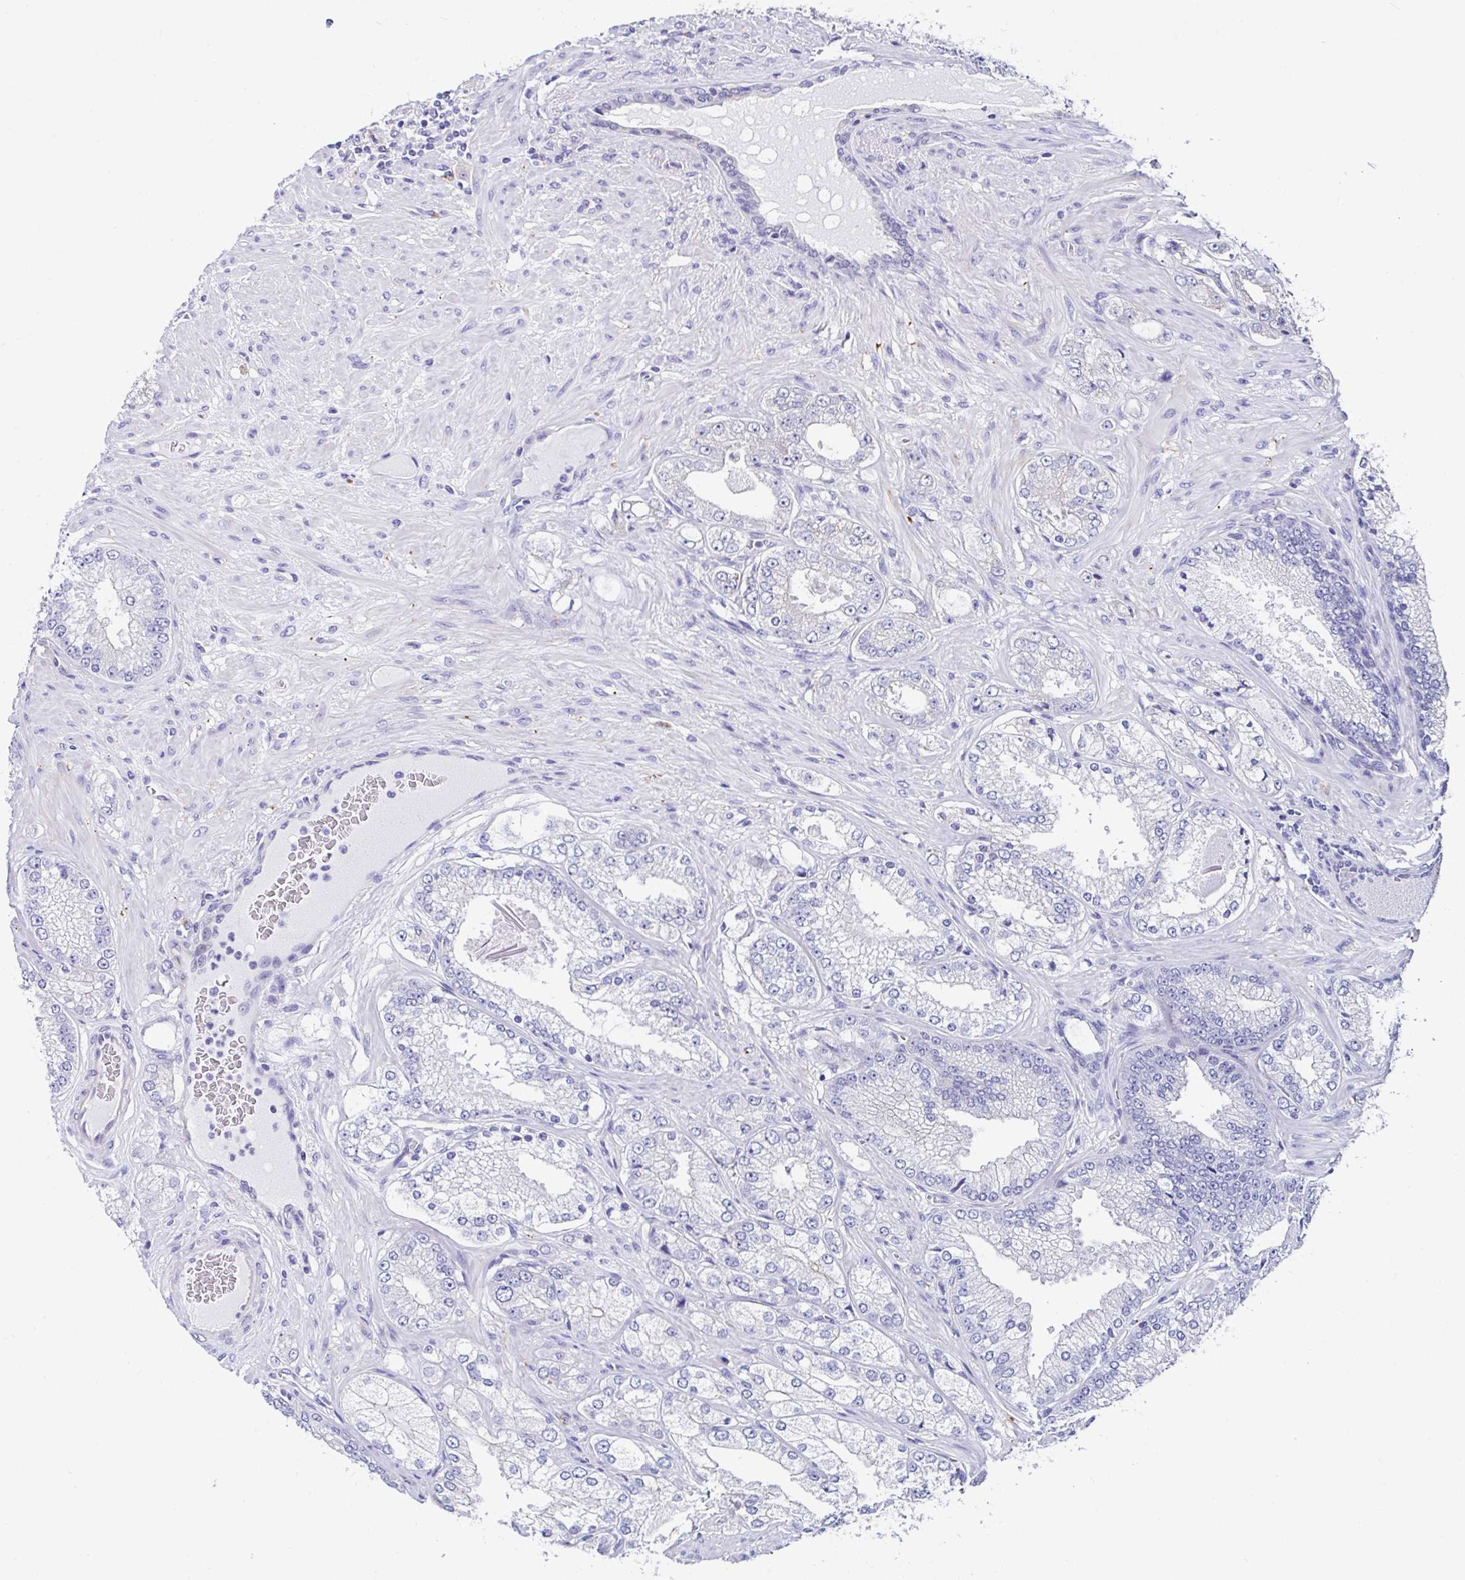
{"staining": {"intensity": "negative", "quantity": "none", "location": "none"}, "tissue": "prostate cancer", "cell_type": "Tumor cells", "image_type": "cancer", "snomed": [{"axis": "morphology", "description": "Normal tissue, NOS"}, {"axis": "morphology", "description": "Adenocarcinoma, High grade"}, {"axis": "topography", "description": "Prostate"}, {"axis": "topography", "description": "Peripheral nerve tissue"}], "caption": "Prostate high-grade adenocarcinoma was stained to show a protein in brown. There is no significant expression in tumor cells. (DAB (3,3'-diaminobenzidine) immunohistochemistry (IHC) visualized using brightfield microscopy, high magnification).", "gene": "TMPRSS11E", "patient": {"sex": "male", "age": 68}}